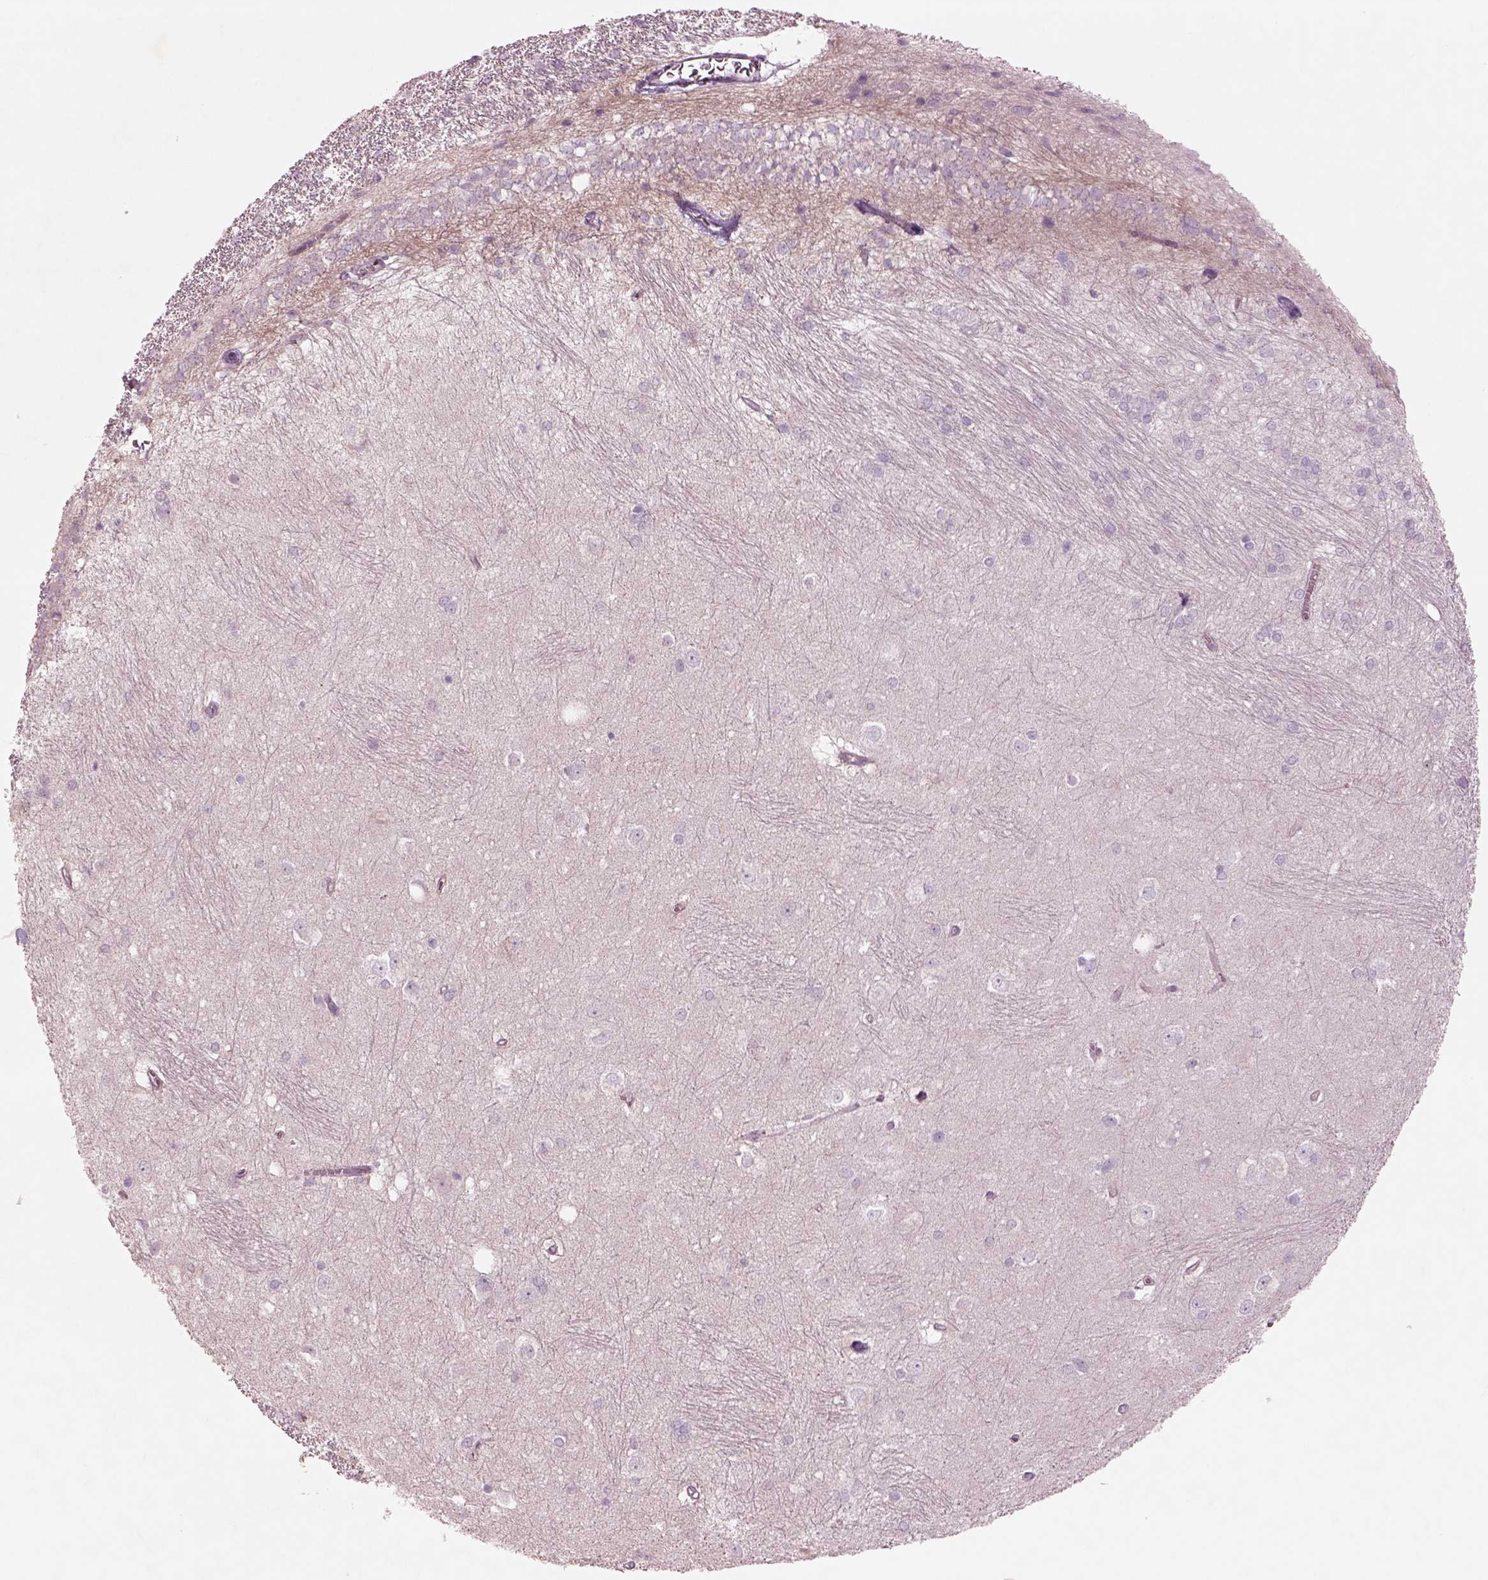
{"staining": {"intensity": "negative", "quantity": "none", "location": "none"}, "tissue": "hippocampus", "cell_type": "Glial cells", "image_type": "normal", "snomed": [{"axis": "morphology", "description": "Normal tissue, NOS"}, {"axis": "topography", "description": "Cerebral cortex"}, {"axis": "topography", "description": "Hippocampus"}], "caption": "Glial cells show no significant protein staining in unremarkable hippocampus. (IHC, brightfield microscopy, high magnification).", "gene": "DUOXA2", "patient": {"sex": "female", "age": 19}}